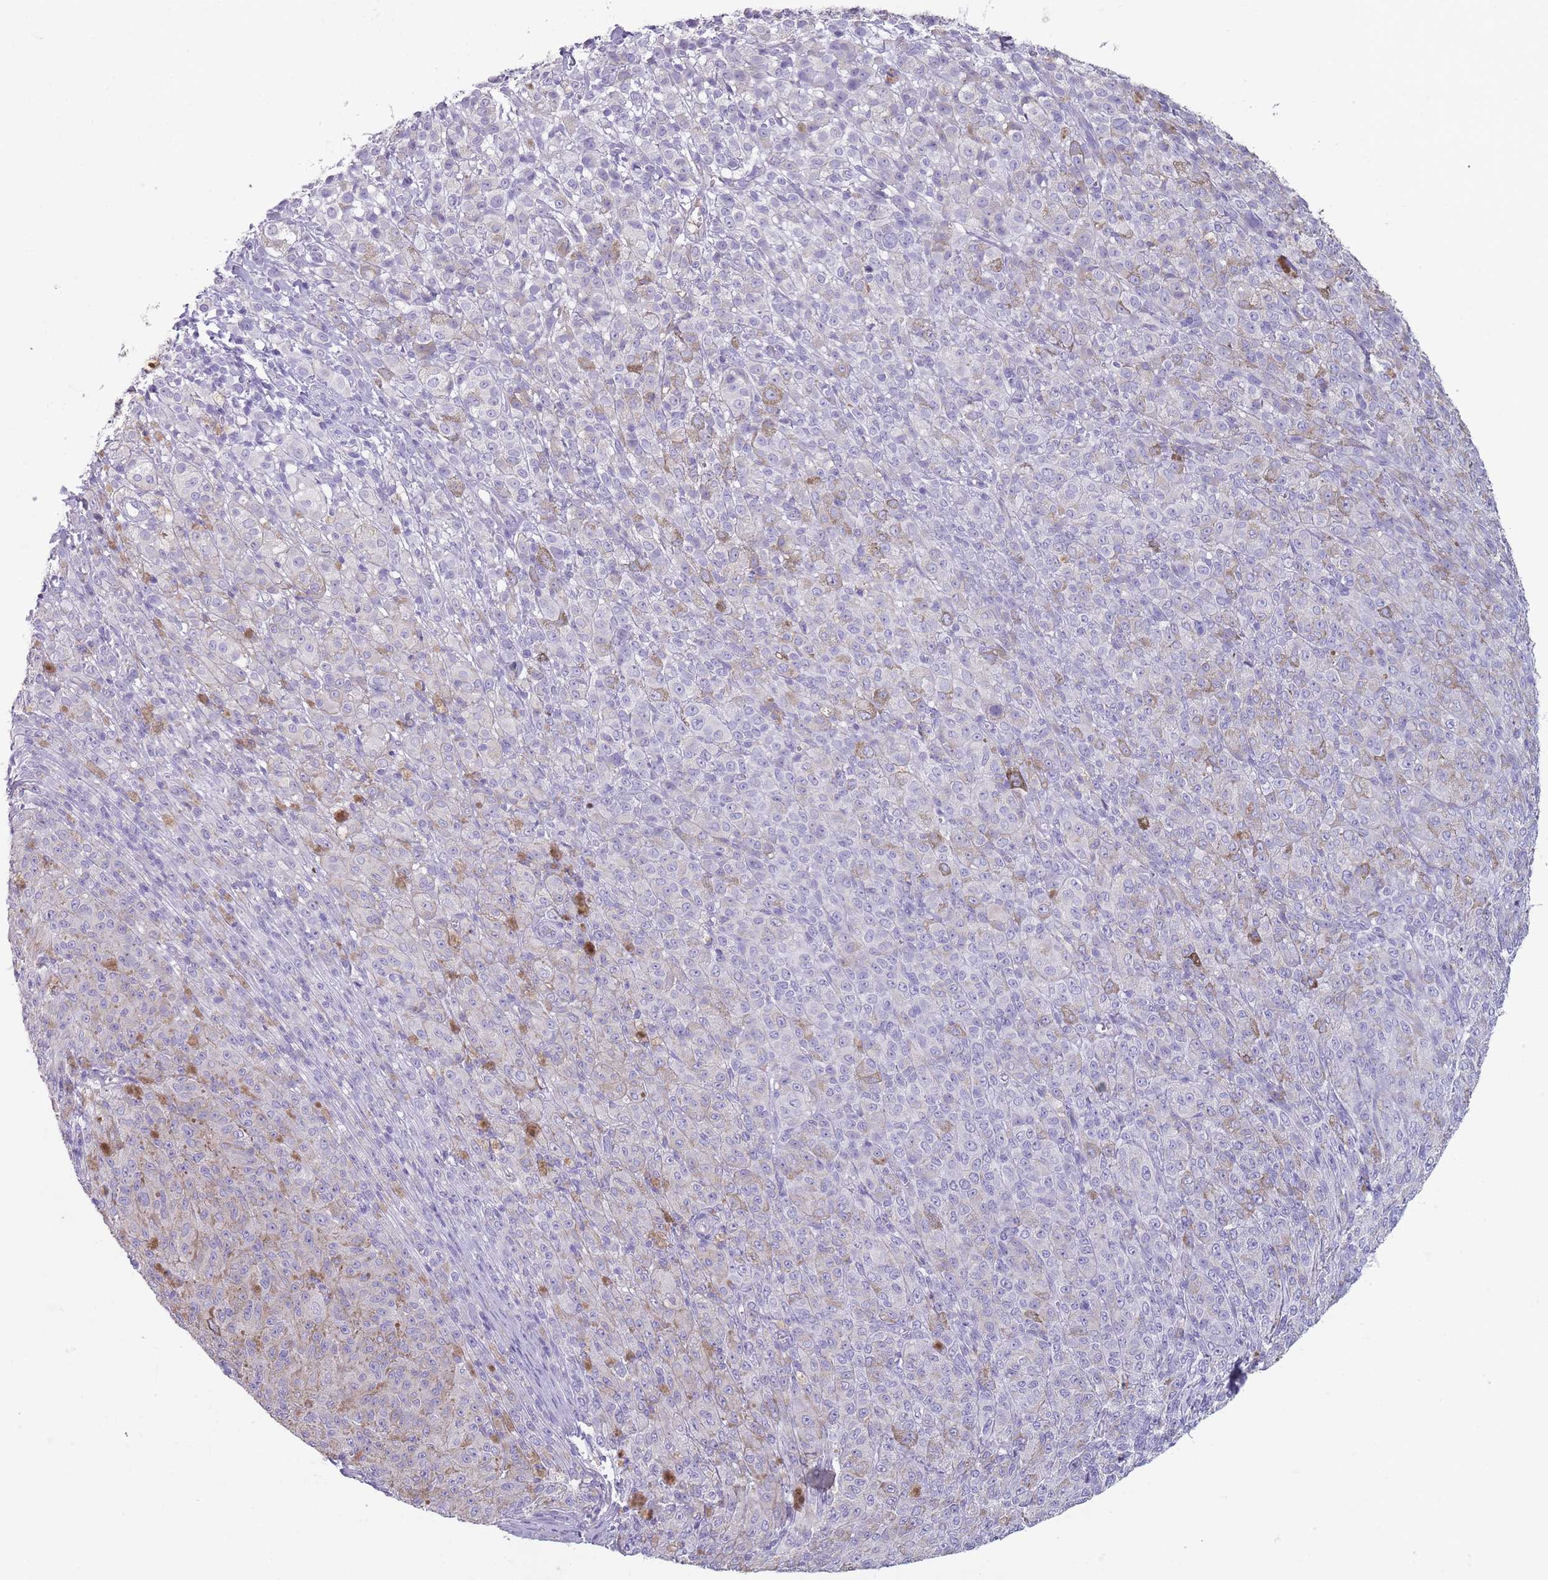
{"staining": {"intensity": "negative", "quantity": "none", "location": "none"}, "tissue": "melanoma", "cell_type": "Tumor cells", "image_type": "cancer", "snomed": [{"axis": "morphology", "description": "Malignant melanoma, NOS"}, {"axis": "topography", "description": "Skin"}], "caption": "Human melanoma stained for a protein using immunohistochemistry (IHC) displays no positivity in tumor cells.", "gene": "RHBG", "patient": {"sex": "female", "age": 52}}